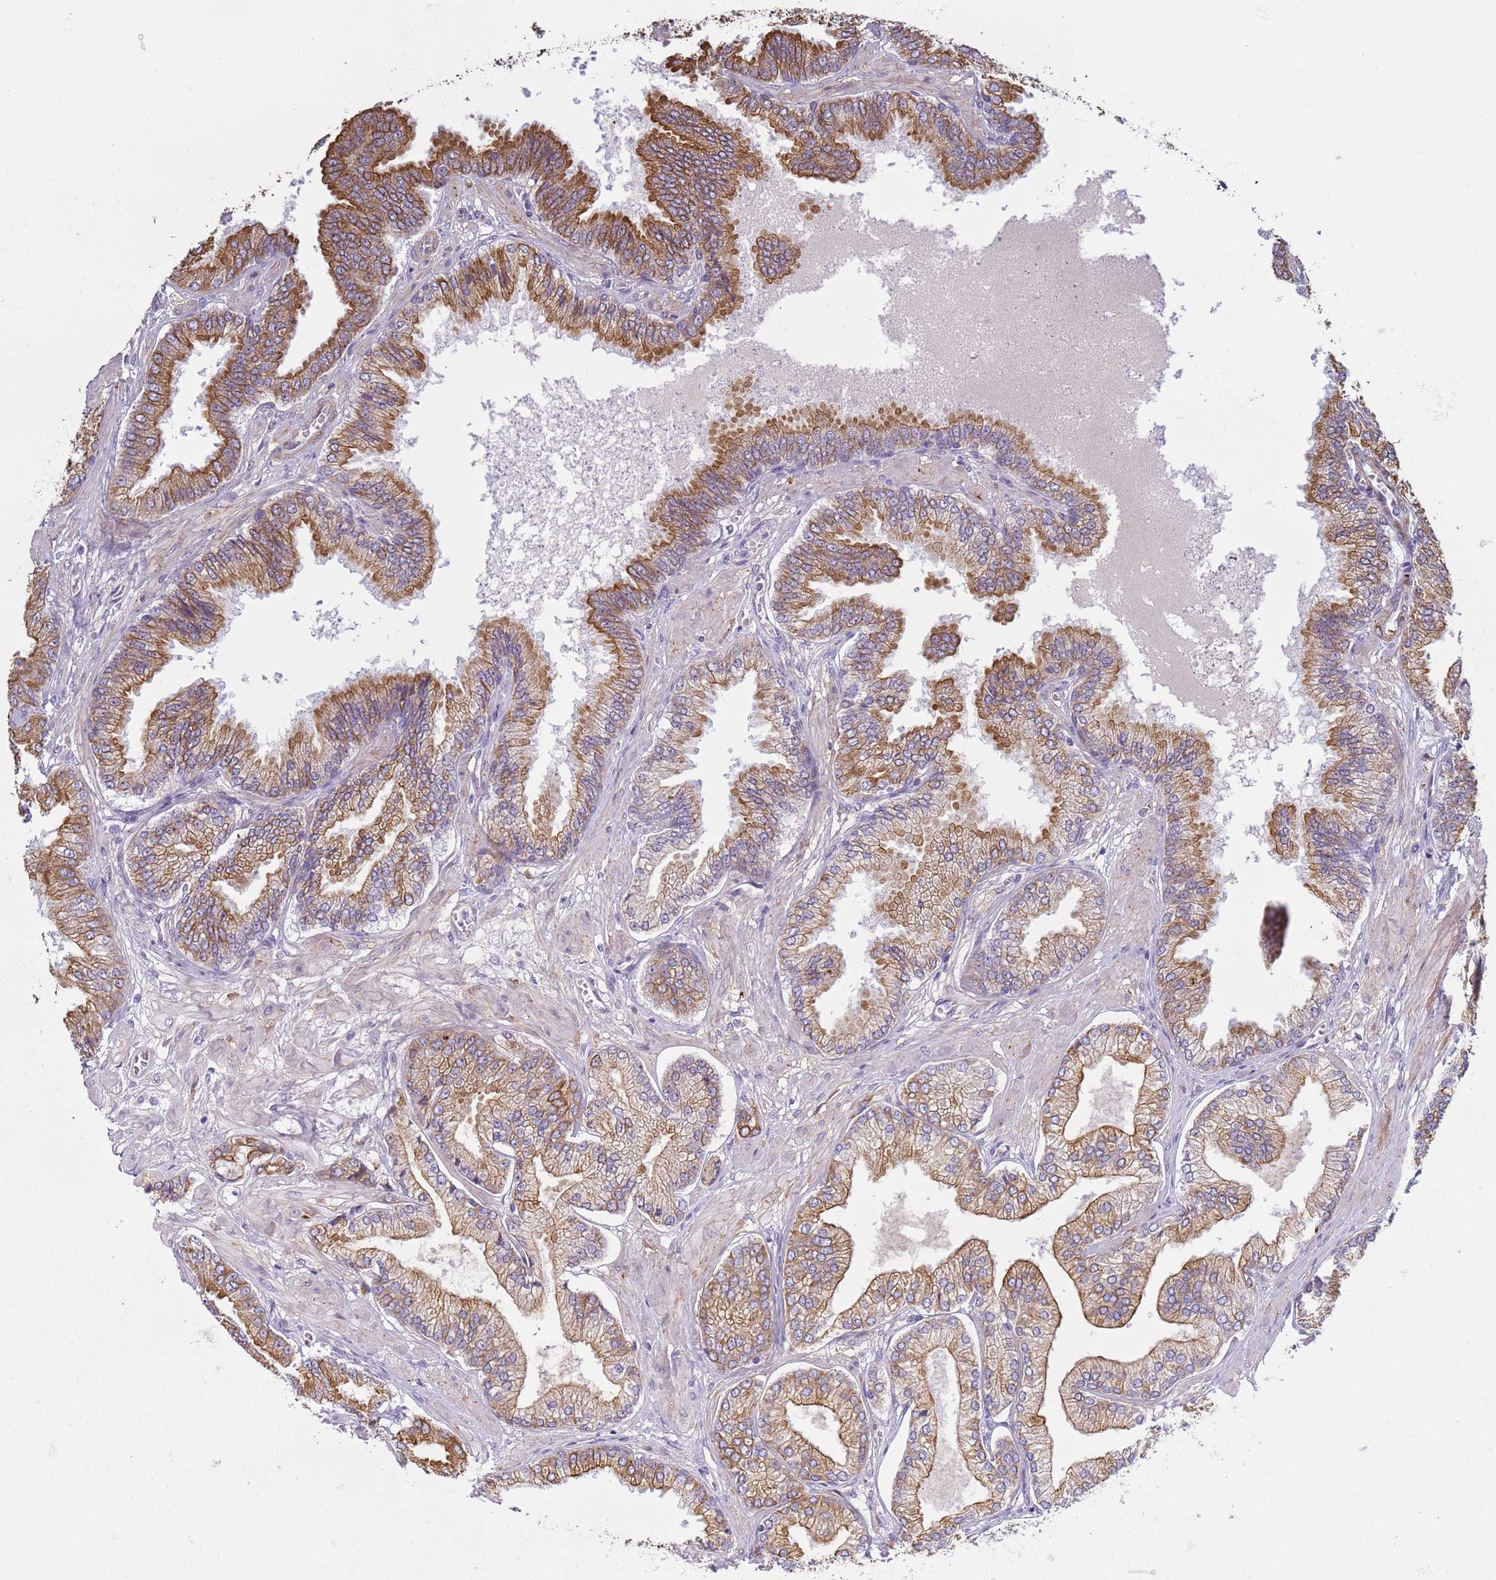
{"staining": {"intensity": "moderate", "quantity": ">75%", "location": "cytoplasmic/membranous"}, "tissue": "prostate cancer", "cell_type": "Tumor cells", "image_type": "cancer", "snomed": [{"axis": "morphology", "description": "Adenocarcinoma, Low grade"}, {"axis": "topography", "description": "Prostate"}], "caption": "Immunohistochemical staining of adenocarcinoma (low-grade) (prostate) displays medium levels of moderate cytoplasmic/membranous expression in about >75% of tumor cells.", "gene": "NPAP1", "patient": {"sex": "male", "age": 55}}